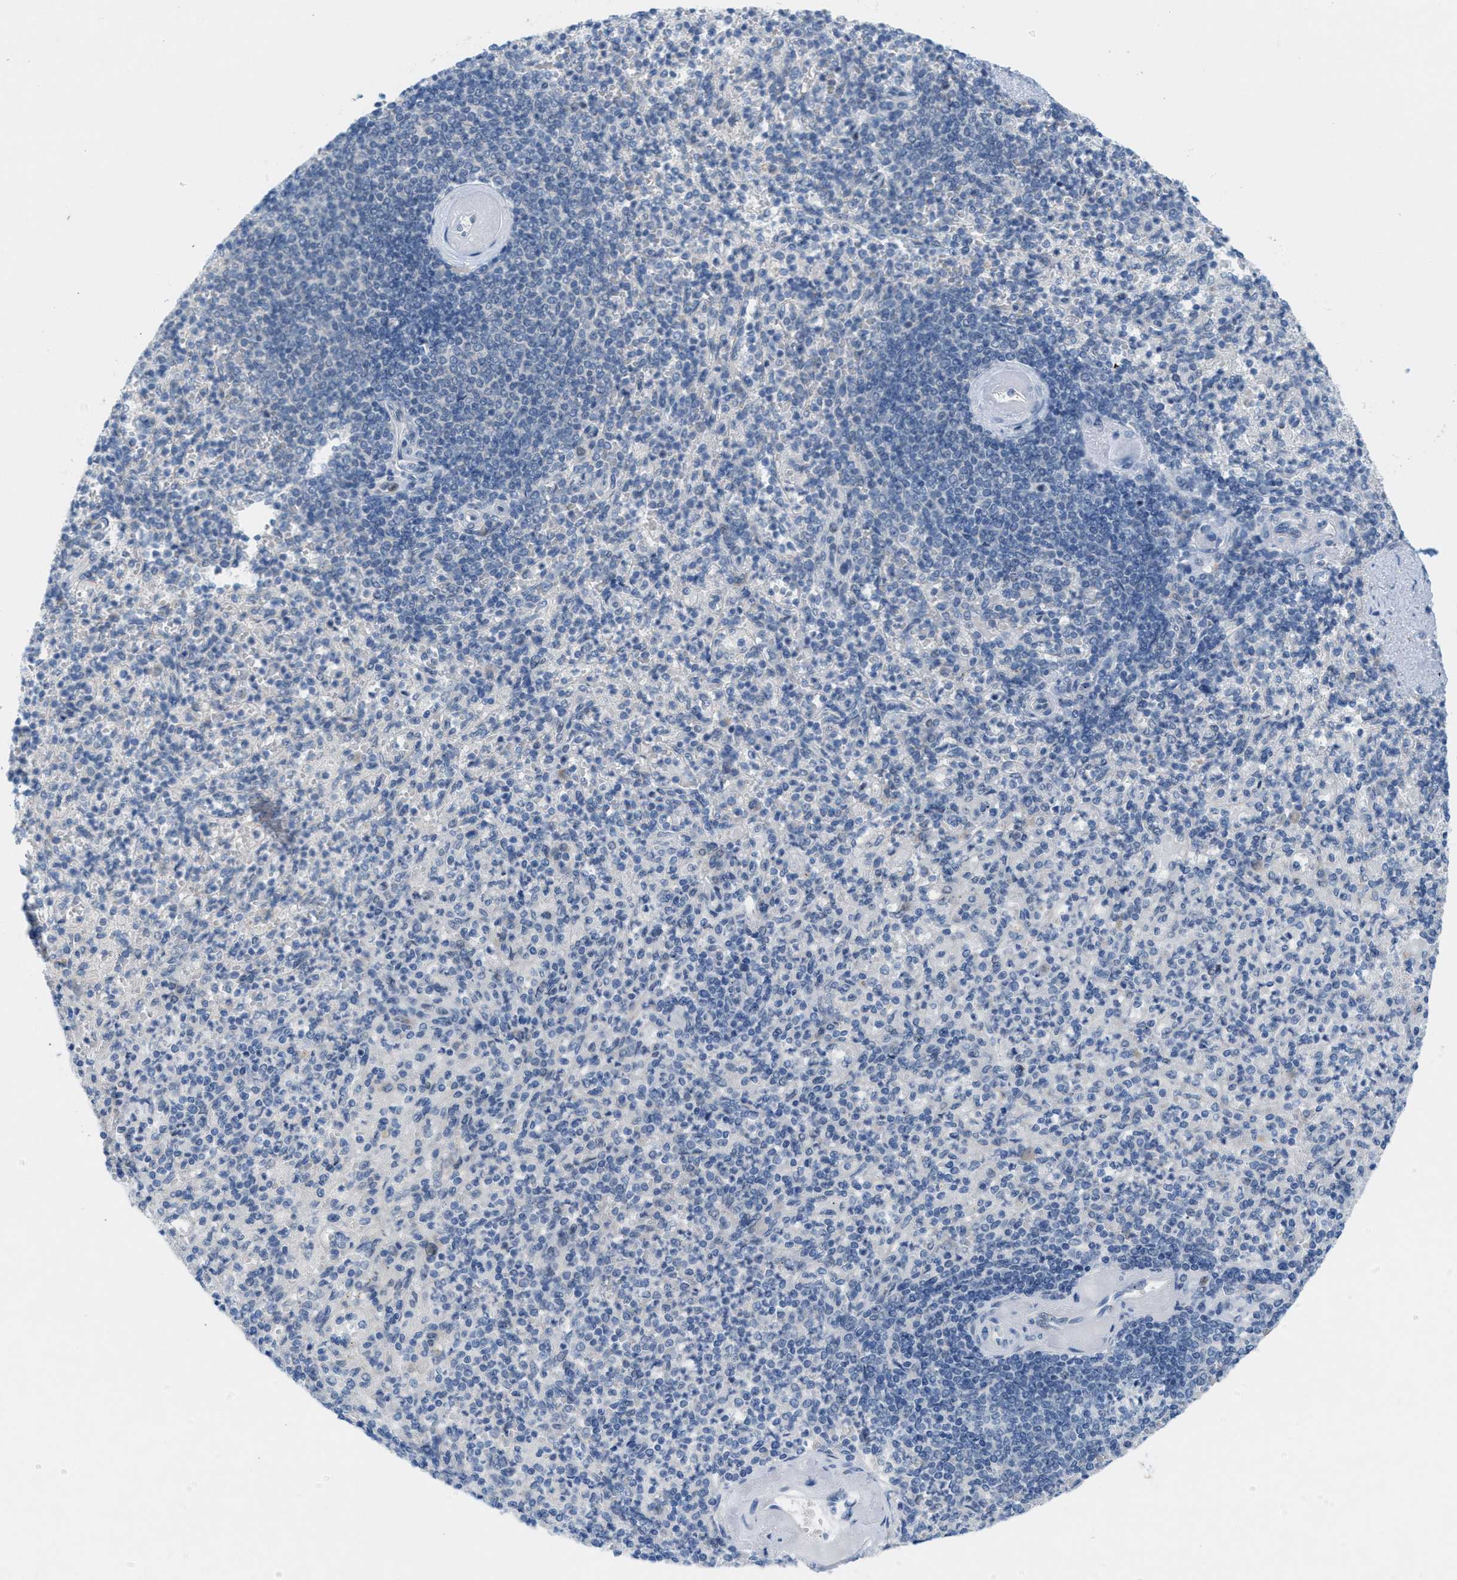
{"staining": {"intensity": "negative", "quantity": "none", "location": "none"}, "tissue": "spleen", "cell_type": "Cells in red pulp", "image_type": "normal", "snomed": [{"axis": "morphology", "description": "Normal tissue, NOS"}, {"axis": "topography", "description": "Spleen"}], "caption": "Cells in red pulp are negative for protein expression in unremarkable human spleen.", "gene": "WIPI2", "patient": {"sex": "female", "age": 74}}